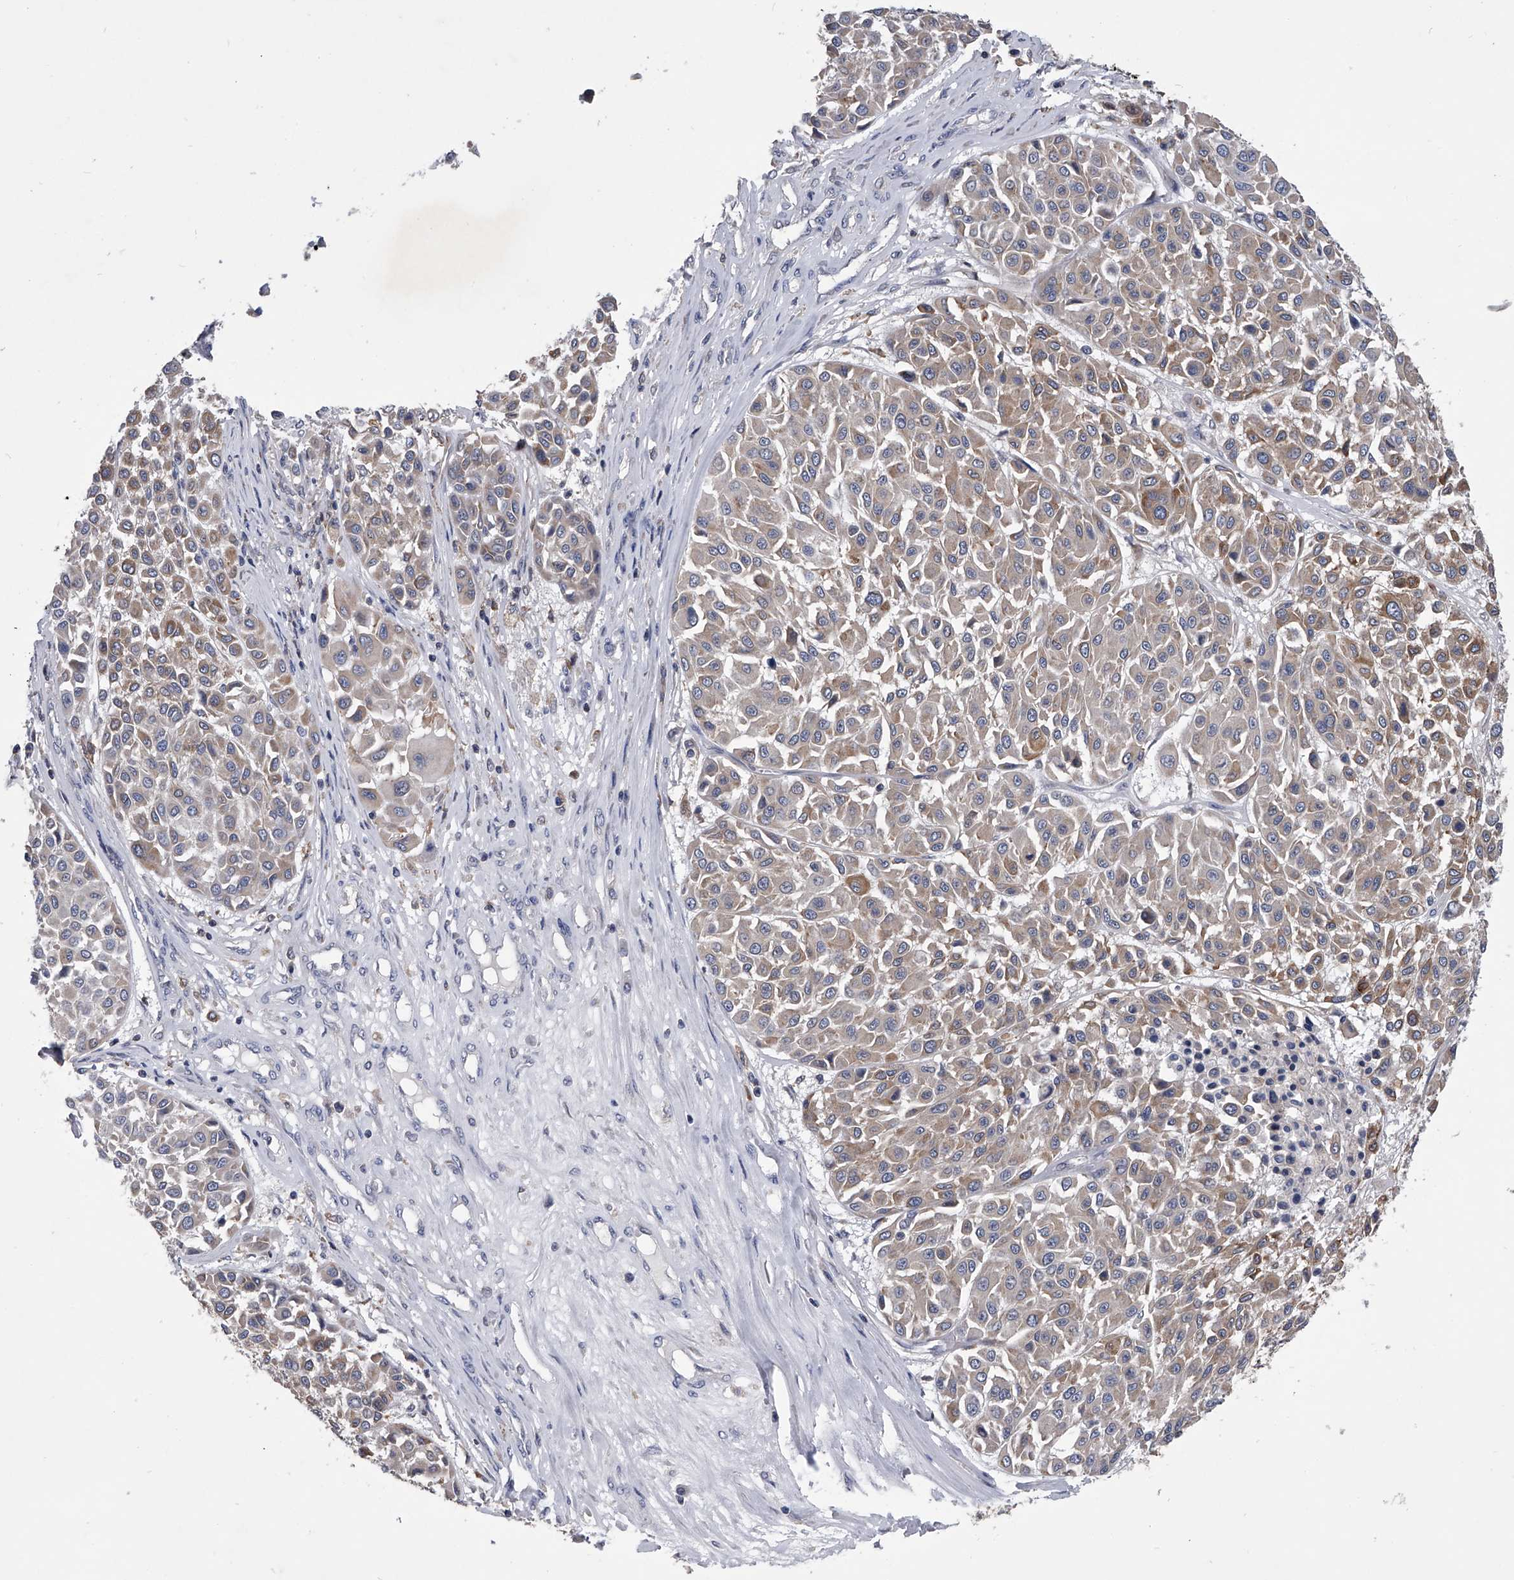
{"staining": {"intensity": "moderate", "quantity": "25%-75%", "location": "cytoplasmic/membranous"}, "tissue": "melanoma", "cell_type": "Tumor cells", "image_type": "cancer", "snomed": [{"axis": "morphology", "description": "Malignant melanoma, Metastatic site"}, {"axis": "topography", "description": "Soft tissue"}], "caption": "Melanoma stained with a protein marker demonstrates moderate staining in tumor cells.", "gene": "MAP4K3", "patient": {"sex": "male", "age": 41}}